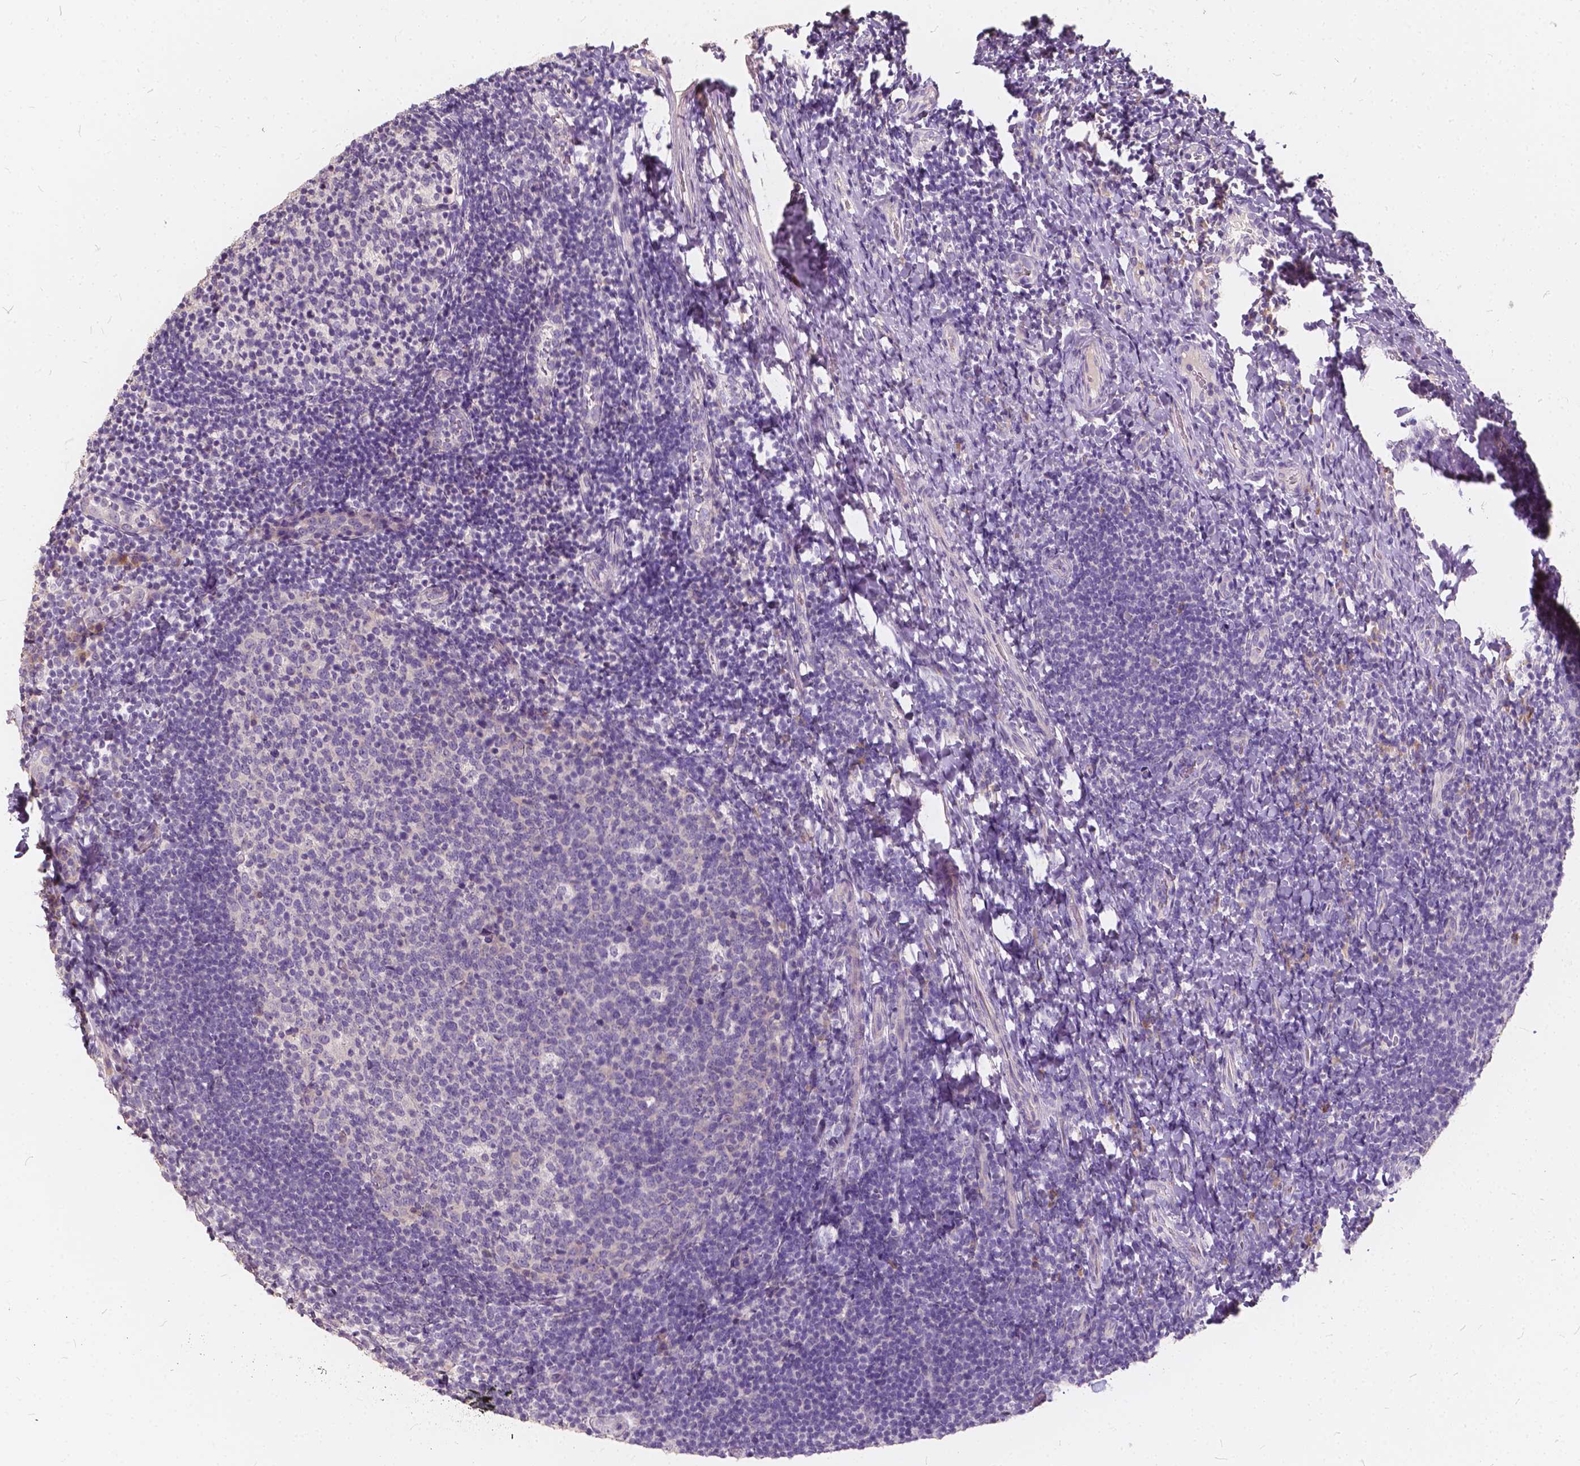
{"staining": {"intensity": "negative", "quantity": "none", "location": "none"}, "tissue": "tonsil", "cell_type": "Germinal center cells", "image_type": "normal", "snomed": [{"axis": "morphology", "description": "Normal tissue, NOS"}, {"axis": "topography", "description": "Tonsil"}], "caption": "The IHC micrograph has no significant expression in germinal center cells of tonsil. Nuclei are stained in blue.", "gene": "SLC7A8", "patient": {"sex": "female", "age": 10}}